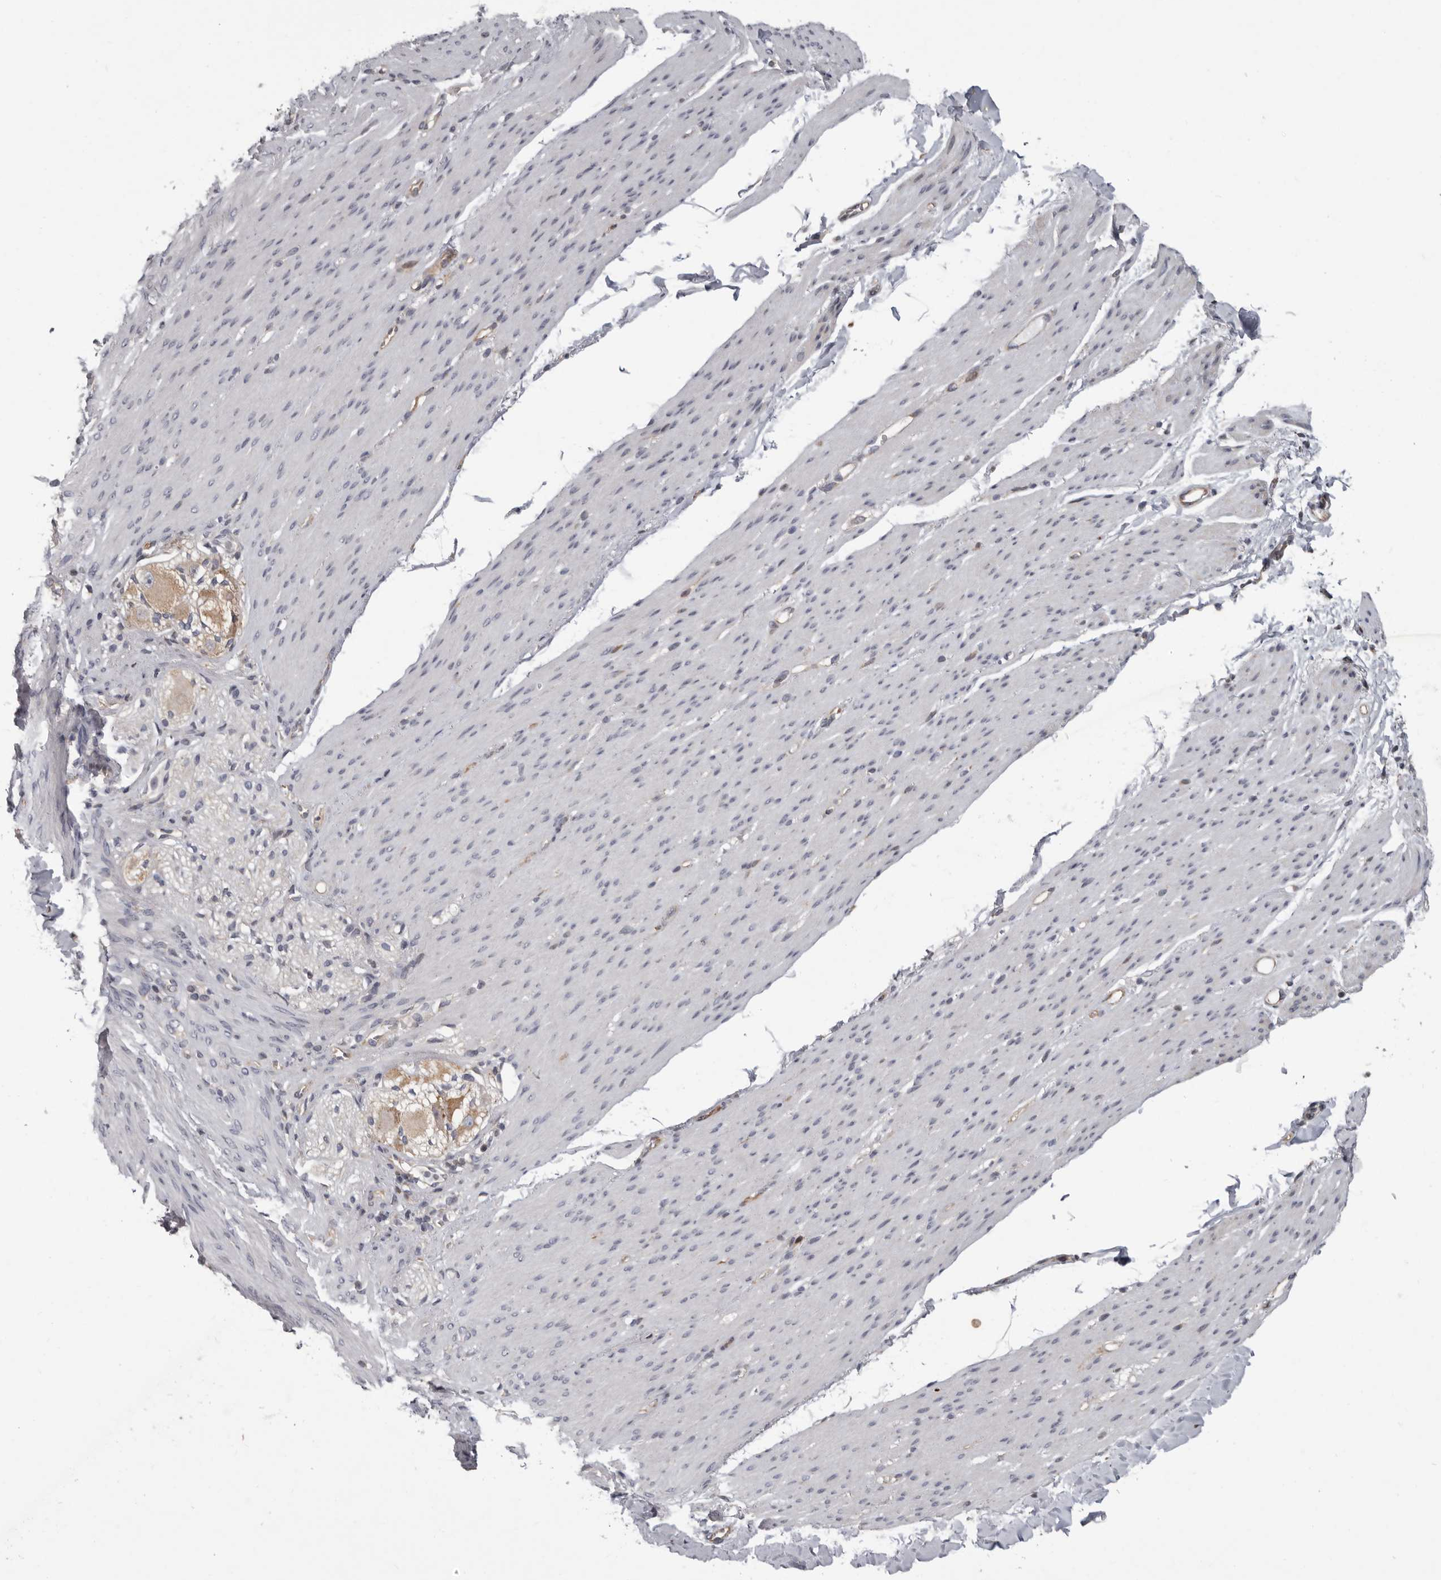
{"staining": {"intensity": "negative", "quantity": "none", "location": "none"}, "tissue": "smooth muscle", "cell_type": "Smooth muscle cells", "image_type": "normal", "snomed": [{"axis": "morphology", "description": "Normal tissue, NOS"}, {"axis": "topography", "description": "Colon"}, {"axis": "topography", "description": "Peripheral nerve tissue"}], "caption": "DAB immunohistochemical staining of normal smooth muscle displays no significant expression in smooth muscle cells.", "gene": "FGFR4", "patient": {"sex": "female", "age": 61}}